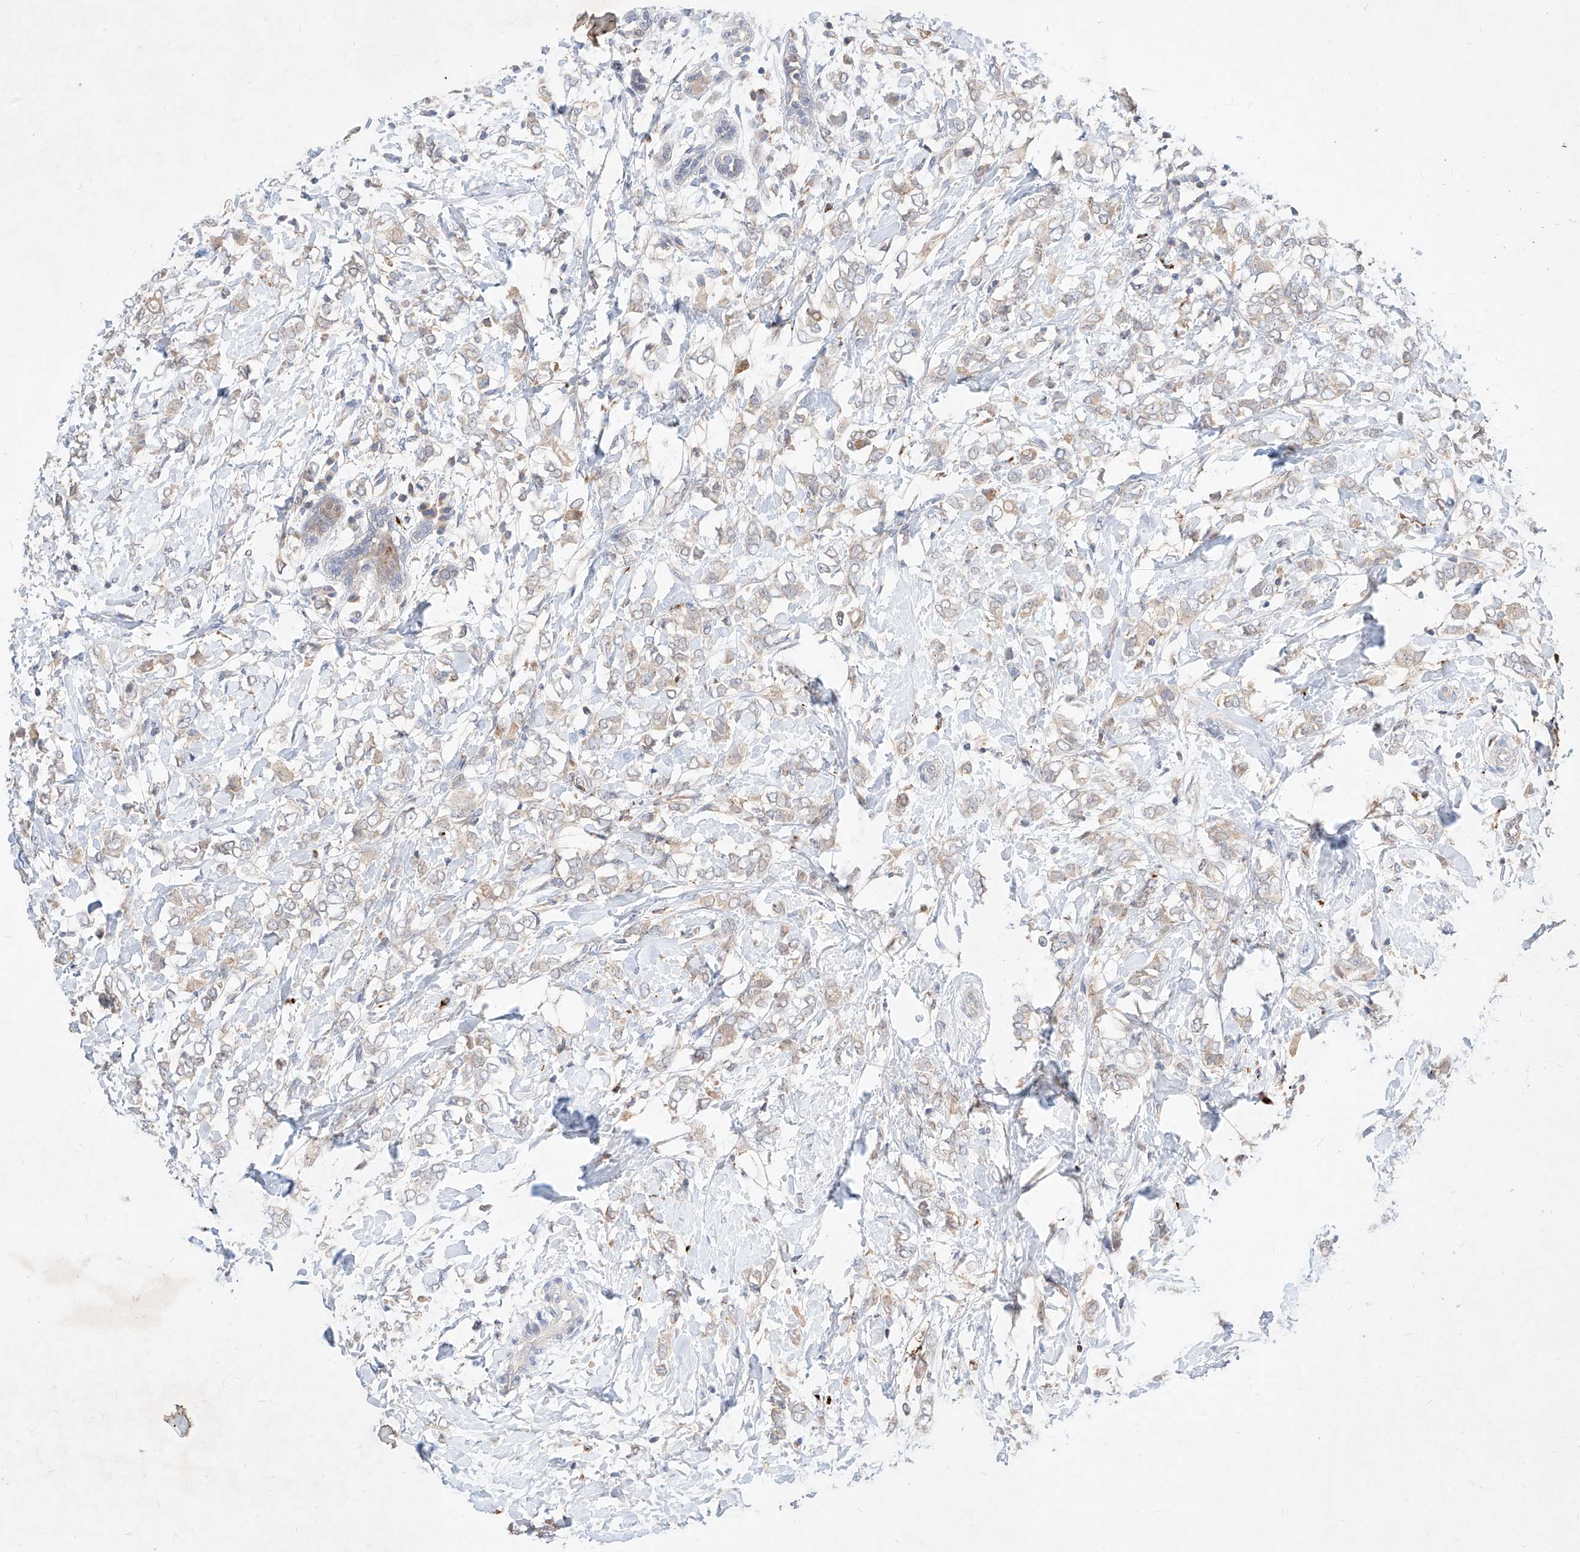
{"staining": {"intensity": "weak", "quantity": "25%-75%", "location": "cytoplasmic/membranous"}, "tissue": "breast cancer", "cell_type": "Tumor cells", "image_type": "cancer", "snomed": [{"axis": "morphology", "description": "Normal tissue, NOS"}, {"axis": "morphology", "description": "Lobular carcinoma"}, {"axis": "topography", "description": "Breast"}], "caption": "Breast cancer stained for a protein (brown) shows weak cytoplasmic/membranous positive staining in approximately 25%-75% of tumor cells.", "gene": "TSNAX", "patient": {"sex": "female", "age": 47}}